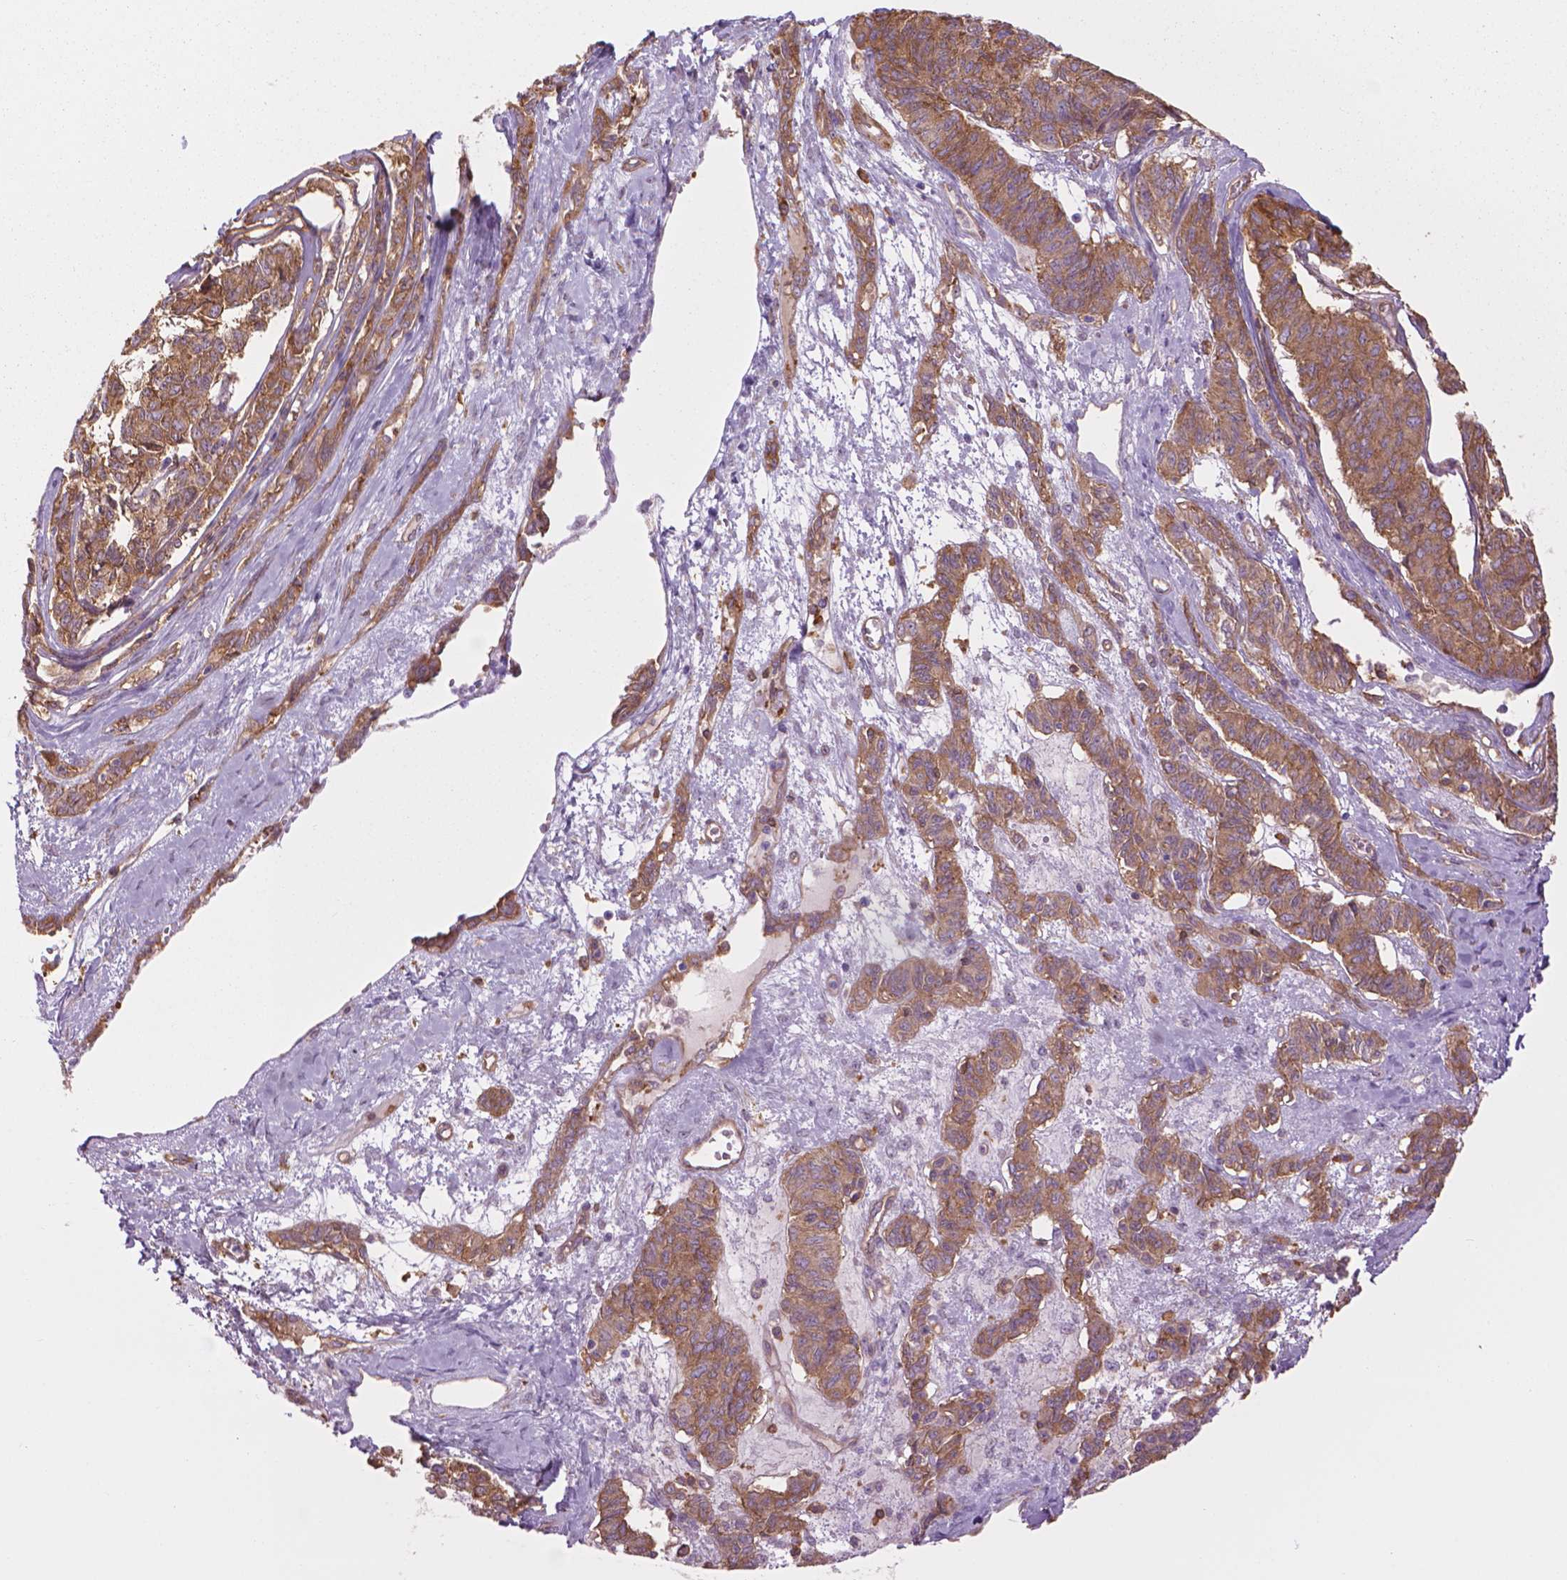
{"staining": {"intensity": "moderate", "quantity": ">75%", "location": "cytoplasmic/membranous"}, "tissue": "ovarian cancer", "cell_type": "Tumor cells", "image_type": "cancer", "snomed": [{"axis": "morphology", "description": "Carcinoma, endometroid"}, {"axis": "topography", "description": "Ovary"}], "caption": "The micrograph reveals staining of endometroid carcinoma (ovarian), revealing moderate cytoplasmic/membranous protein expression (brown color) within tumor cells.", "gene": "CORO1B", "patient": {"sex": "female", "age": 80}}